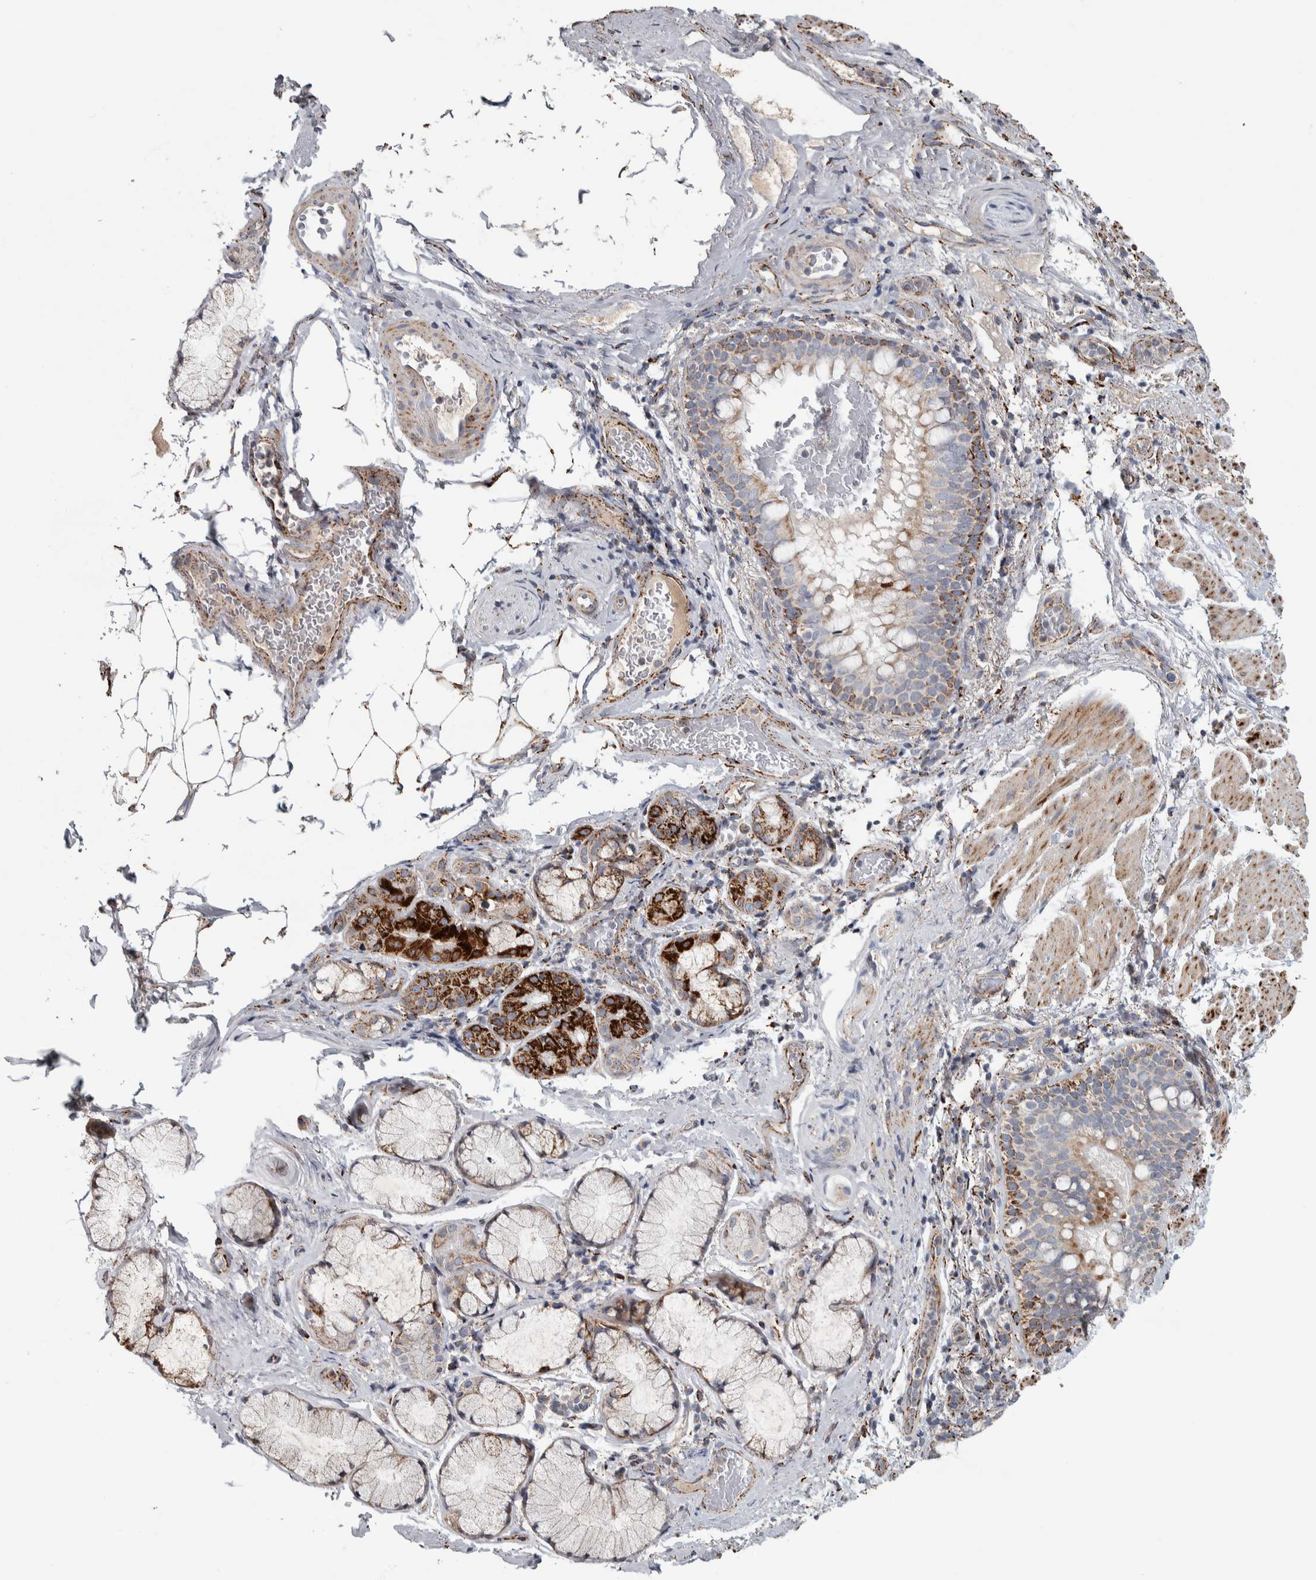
{"staining": {"intensity": "moderate", "quantity": "25%-75%", "location": "cytoplasmic/membranous"}, "tissue": "bronchus", "cell_type": "Respiratory epithelial cells", "image_type": "normal", "snomed": [{"axis": "morphology", "description": "Normal tissue, NOS"}, {"axis": "morphology", "description": "Inflammation, NOS"}, {"axis": "topography", "description": "Cartilage tissue"}, {"axis": "topography", "description": "Bronchus"}], "caption": "A photomicrograph of human bronchus stained for a protein exhibits moderate cytoplasmic/membranous brown staining in respiratory epithelial cells.", "gene": "FAM78A", "patient": {"sex": "male", "age": 77}}